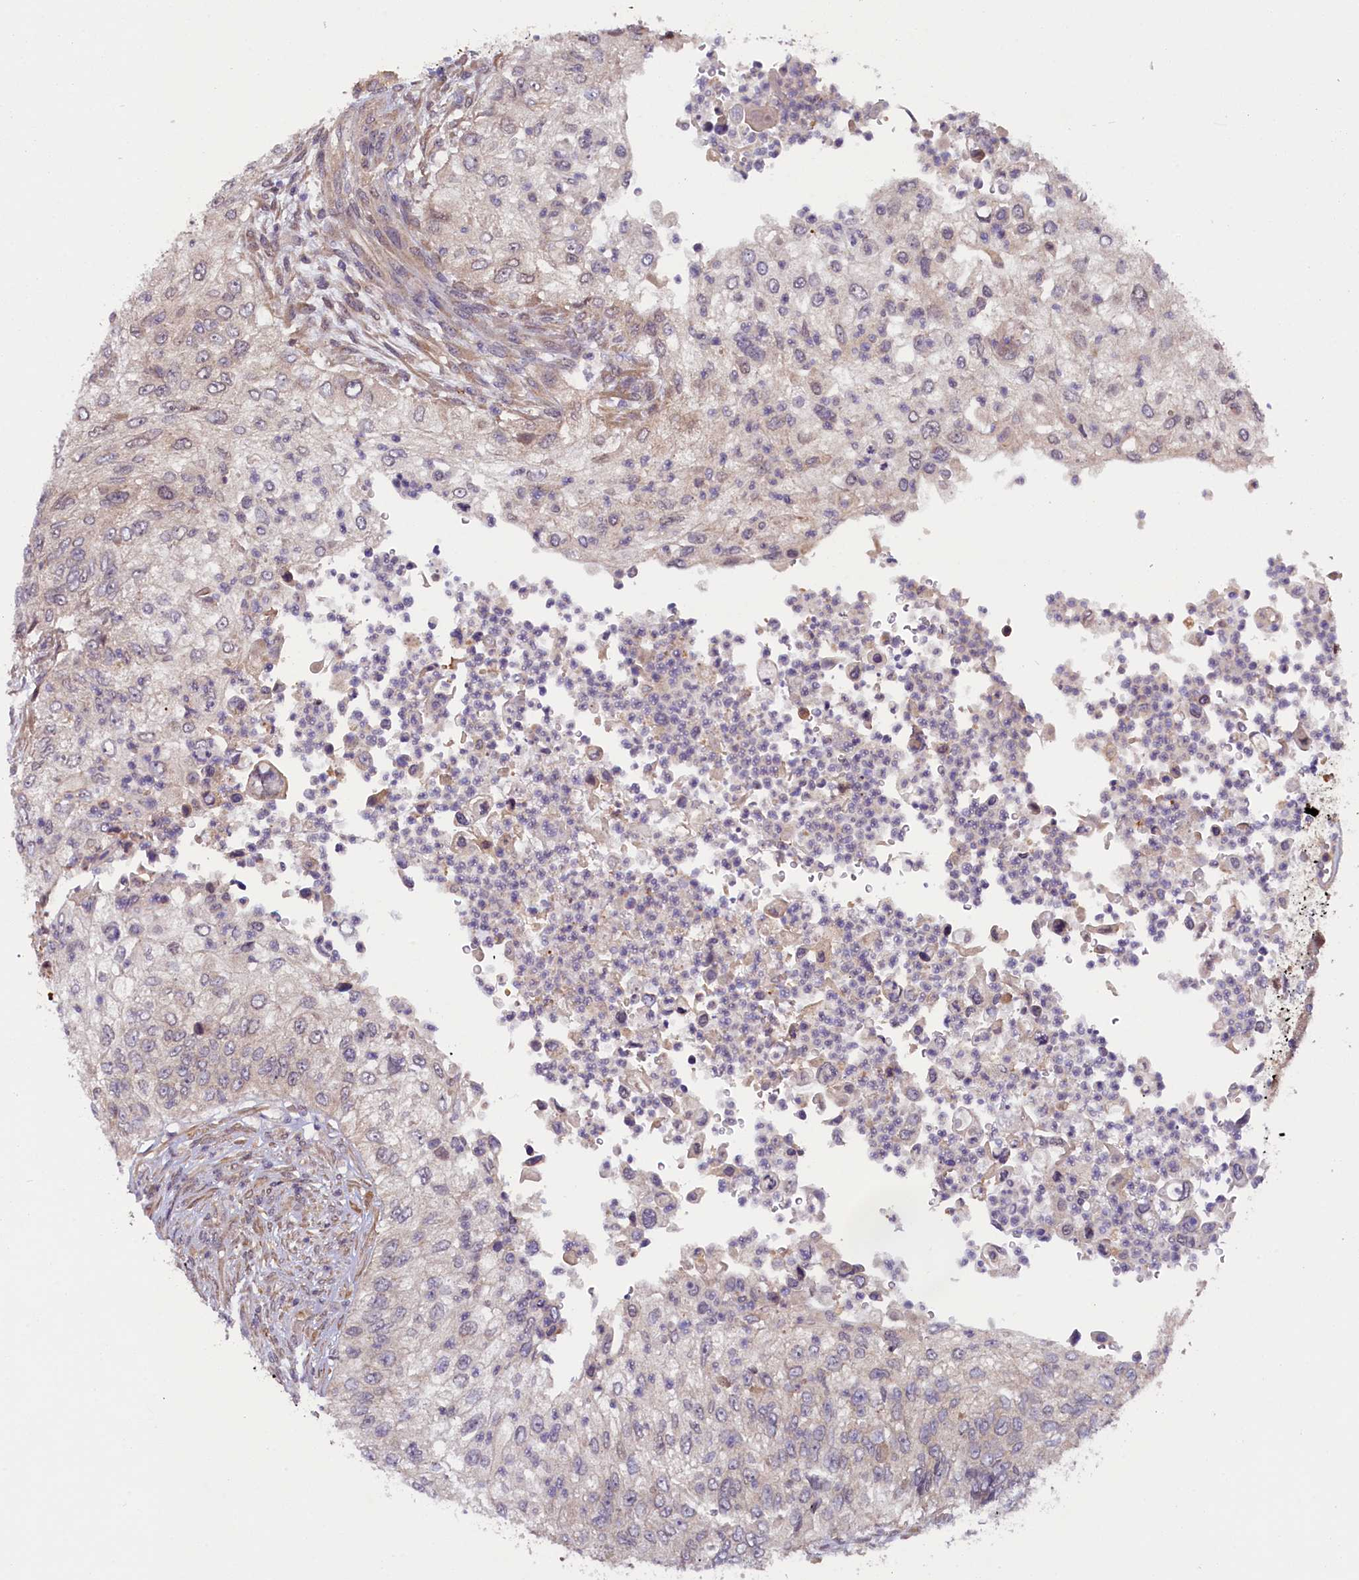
{"staining": {"intensity": "negative", "quantity": "none", "location": "none"}, "tissue": "urothelial cancer", "cell_type": "Tumor cells", "image_type": "cancer", "snomed": [{"axis": "morphology", "description": "Urothelial carcinoma, High grade"}, {"axis": "topography", "description": "Urinary bladder"}], "caption": "Tumor cells are negative for protein expression in human urothelial carcinoma (high-grade).", "gene": "CCDC9B", "patient": {"sex": "female", "age": 60}}